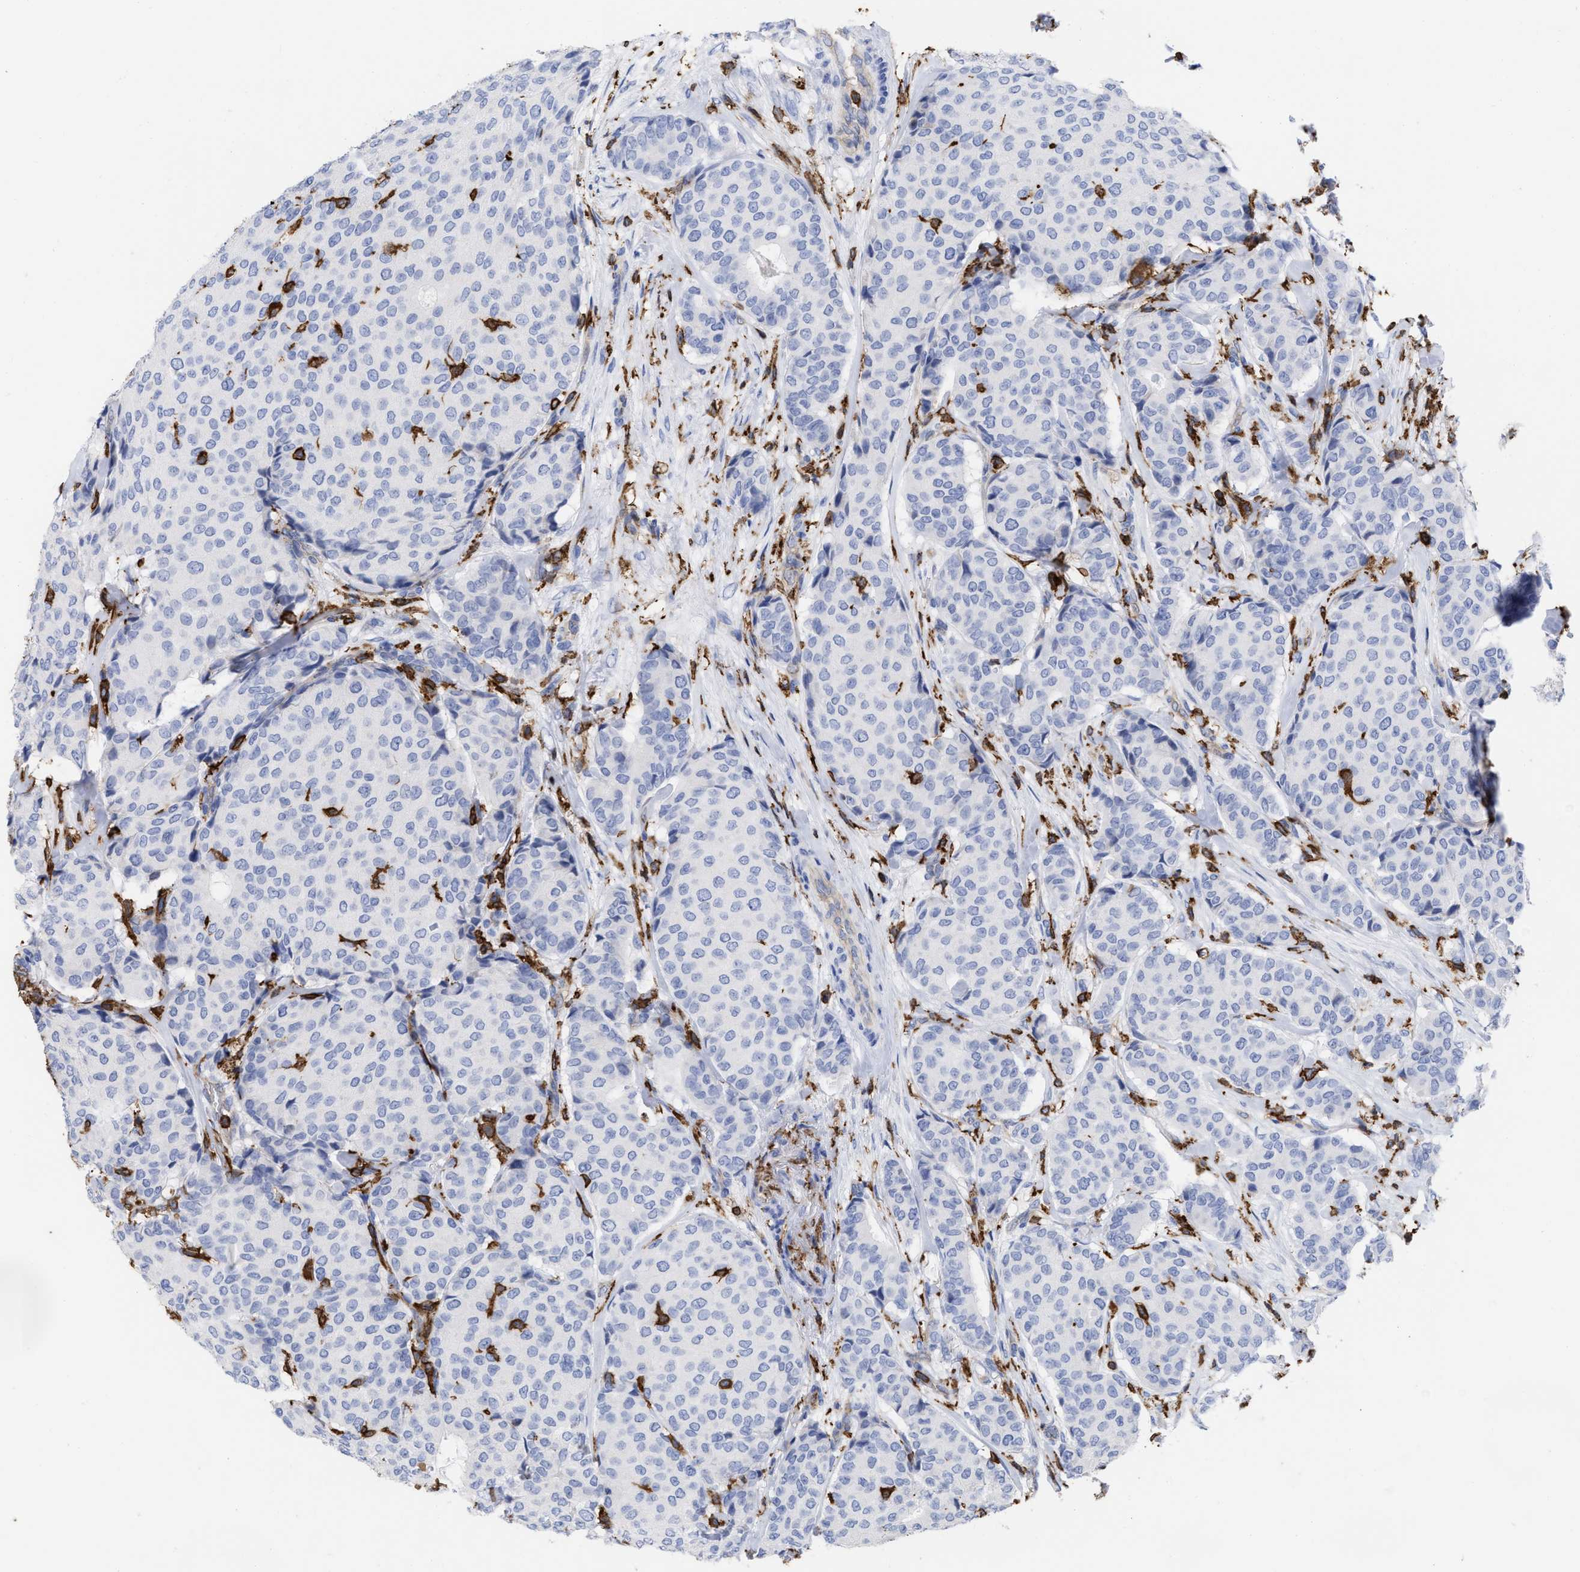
{"staining": {"intensity": "negative", "quantity": "none", "location": "none"}, "tissue": "breast cancer", "cell_type": "Tumor cells", "image_type": "cancer", "snomed": [{"axis": "morphology", "description": "Duct carcinoma"}, {"axis": "topography", "description": "Breast"}], "caption": "Image shows no protein positivity in tumor cells of breast cancer tissue.", "gene": "HCLS1", "patient": {"sex": "female", "age": 75}}